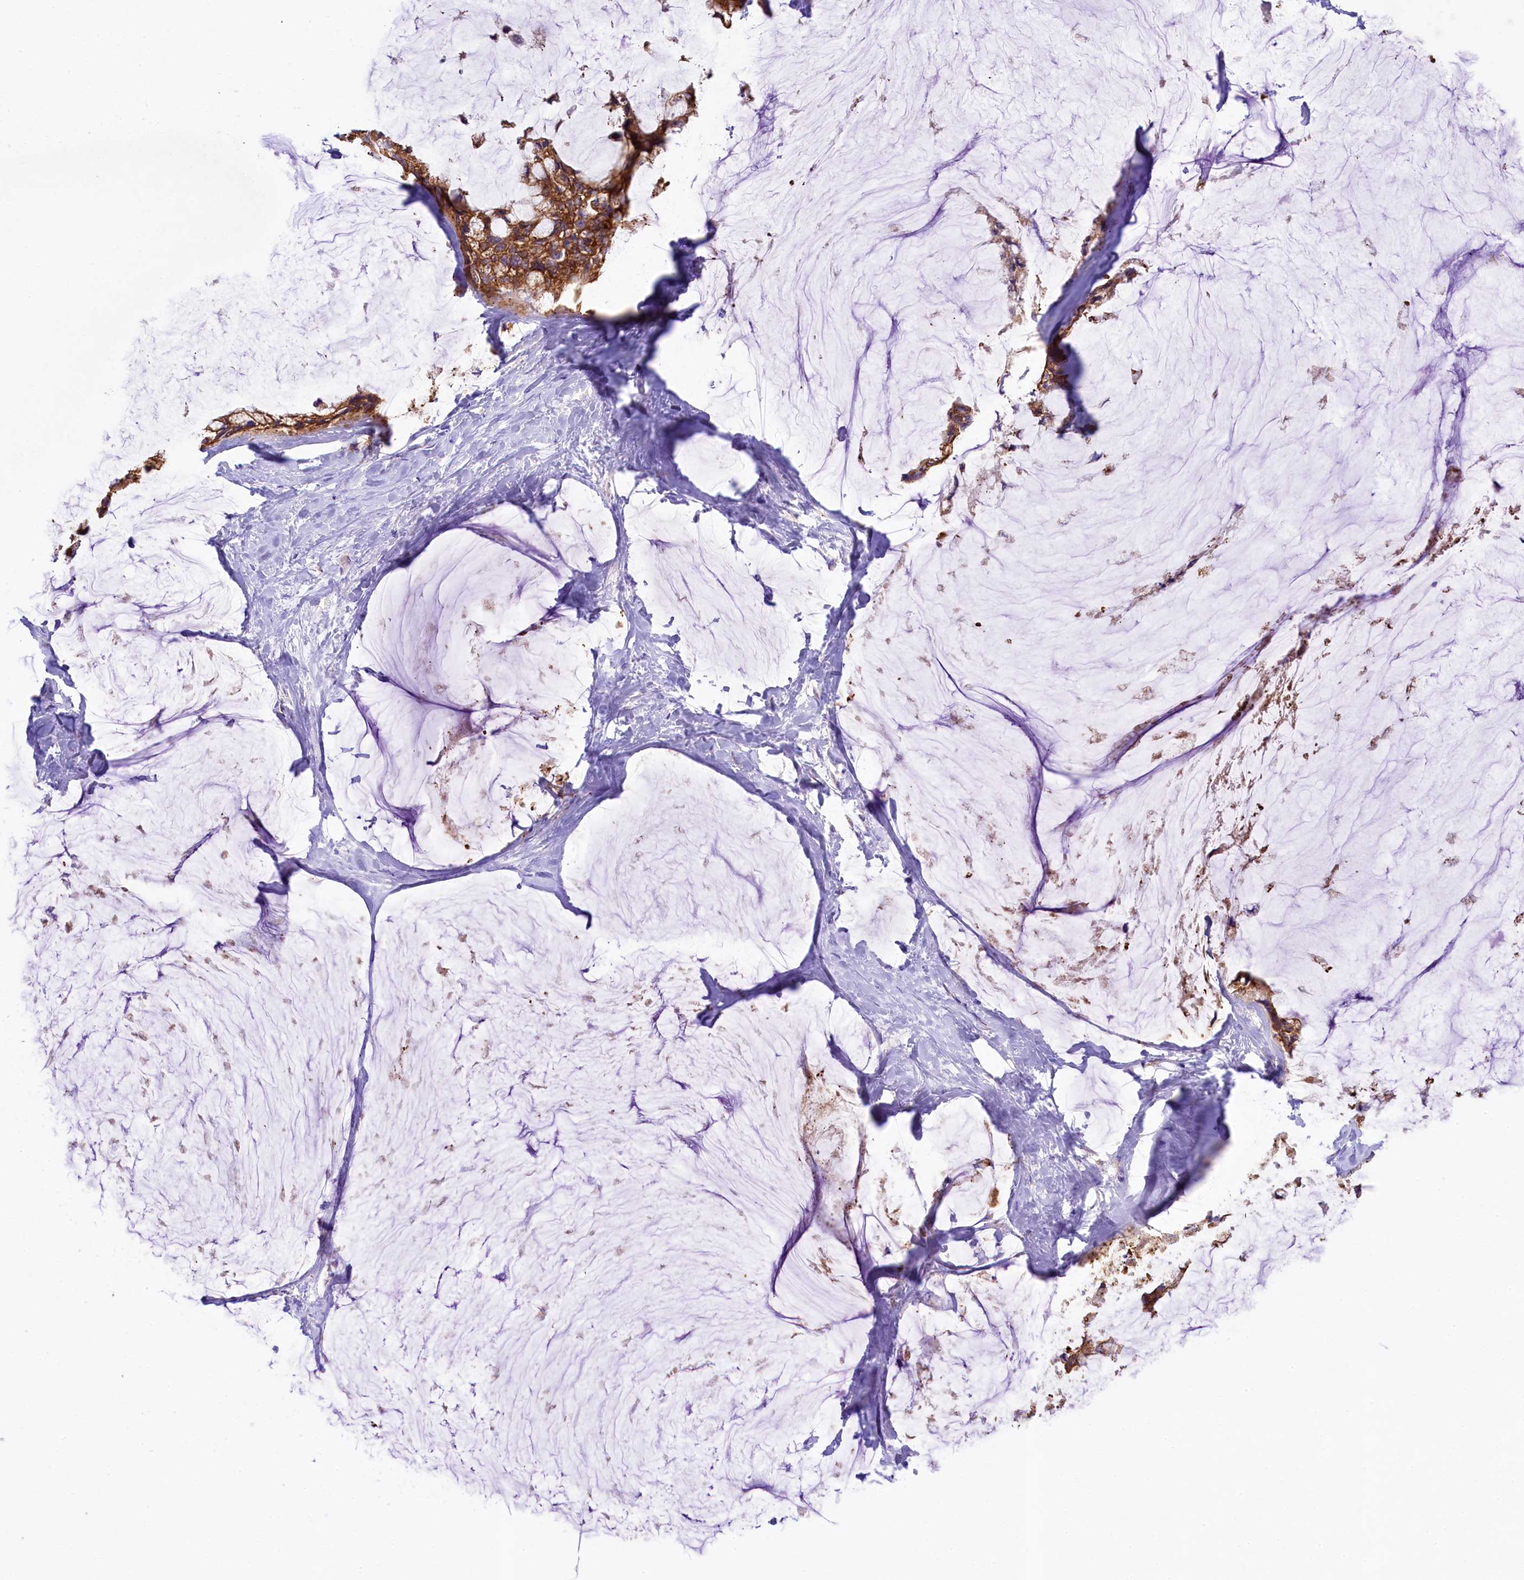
{"staining": {"intensity": "strong", "quantity": ">75%", "location": "cytoplasmic/membranous"}, "tissue": "ovarian cancer", "cell_type": "Tumor cells", "image_type": "cancer", "snomed": [{"axis": "morphology", "description": "Cystadenocarcinoma, mucinous, NOS"}, {"axis": "topography", "description": "Ovary"}], "caption": "A histopathology image showing strong cytoplasmic/membranous positivity in approximately >75% of tumor cells in ovarian cancer (mucinous cystadenocarcinoma), as visualized by brown immunohistochemical staining.", "gene": "LARP4", "patient": {"sex": "female", "age": 39}}